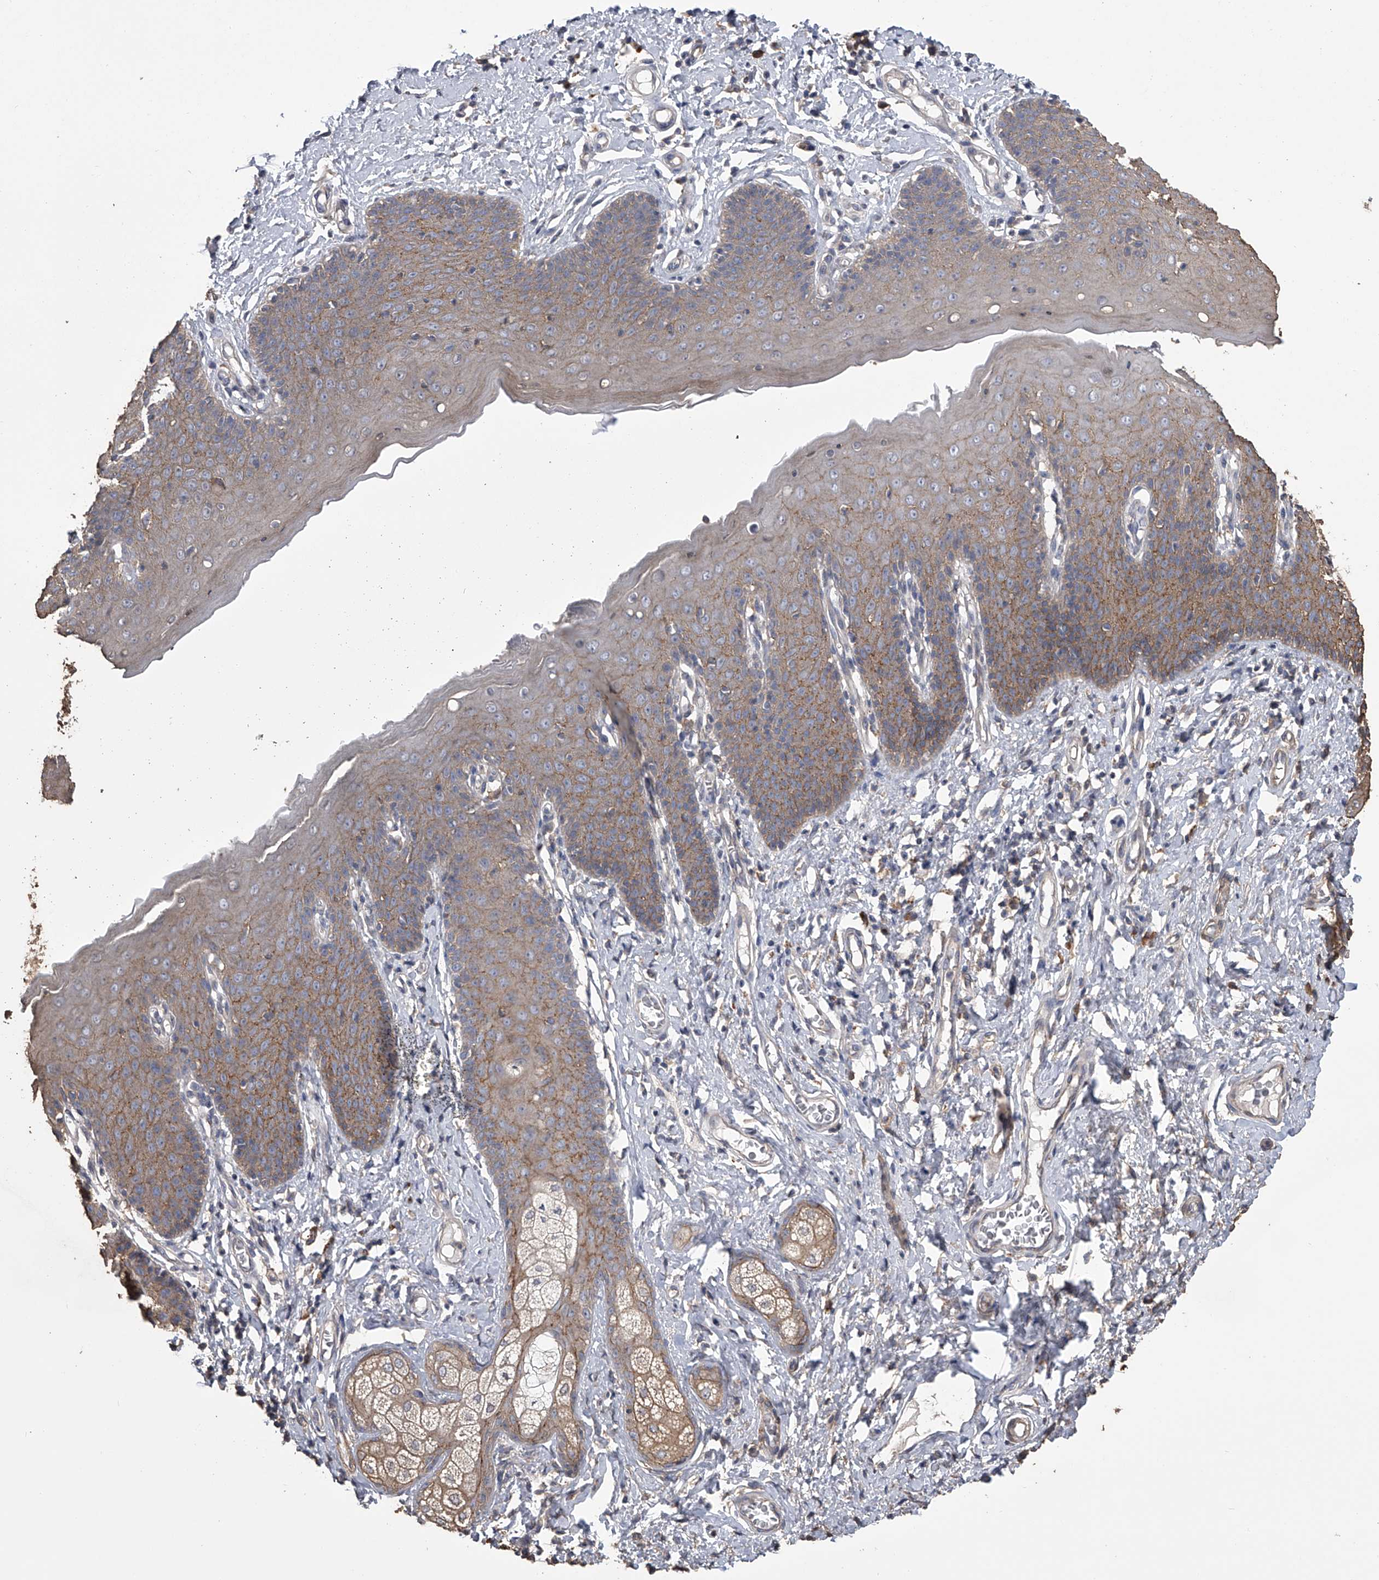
{"staining": {"intensity": "moderate", "quantity": ">75%", "location": "cytoplasmic/membranous"}, "tissue": "skin", "cell_type": "Epidermal cells", "image_type": "normal", "snomed": [{"axis": "morphology", "description": "Normal tissue, NOS"}, {"axis": "topography", "description": "Vulva"}], "caption": "Immunohistochemical staining of unremarkable human skin displays medium levels of moderate cytoplasmic/membranous staining in approximately >75% of epidermal cells.", "gene": "ZNF343", "patient": {"sex": "female", "age": 66}}